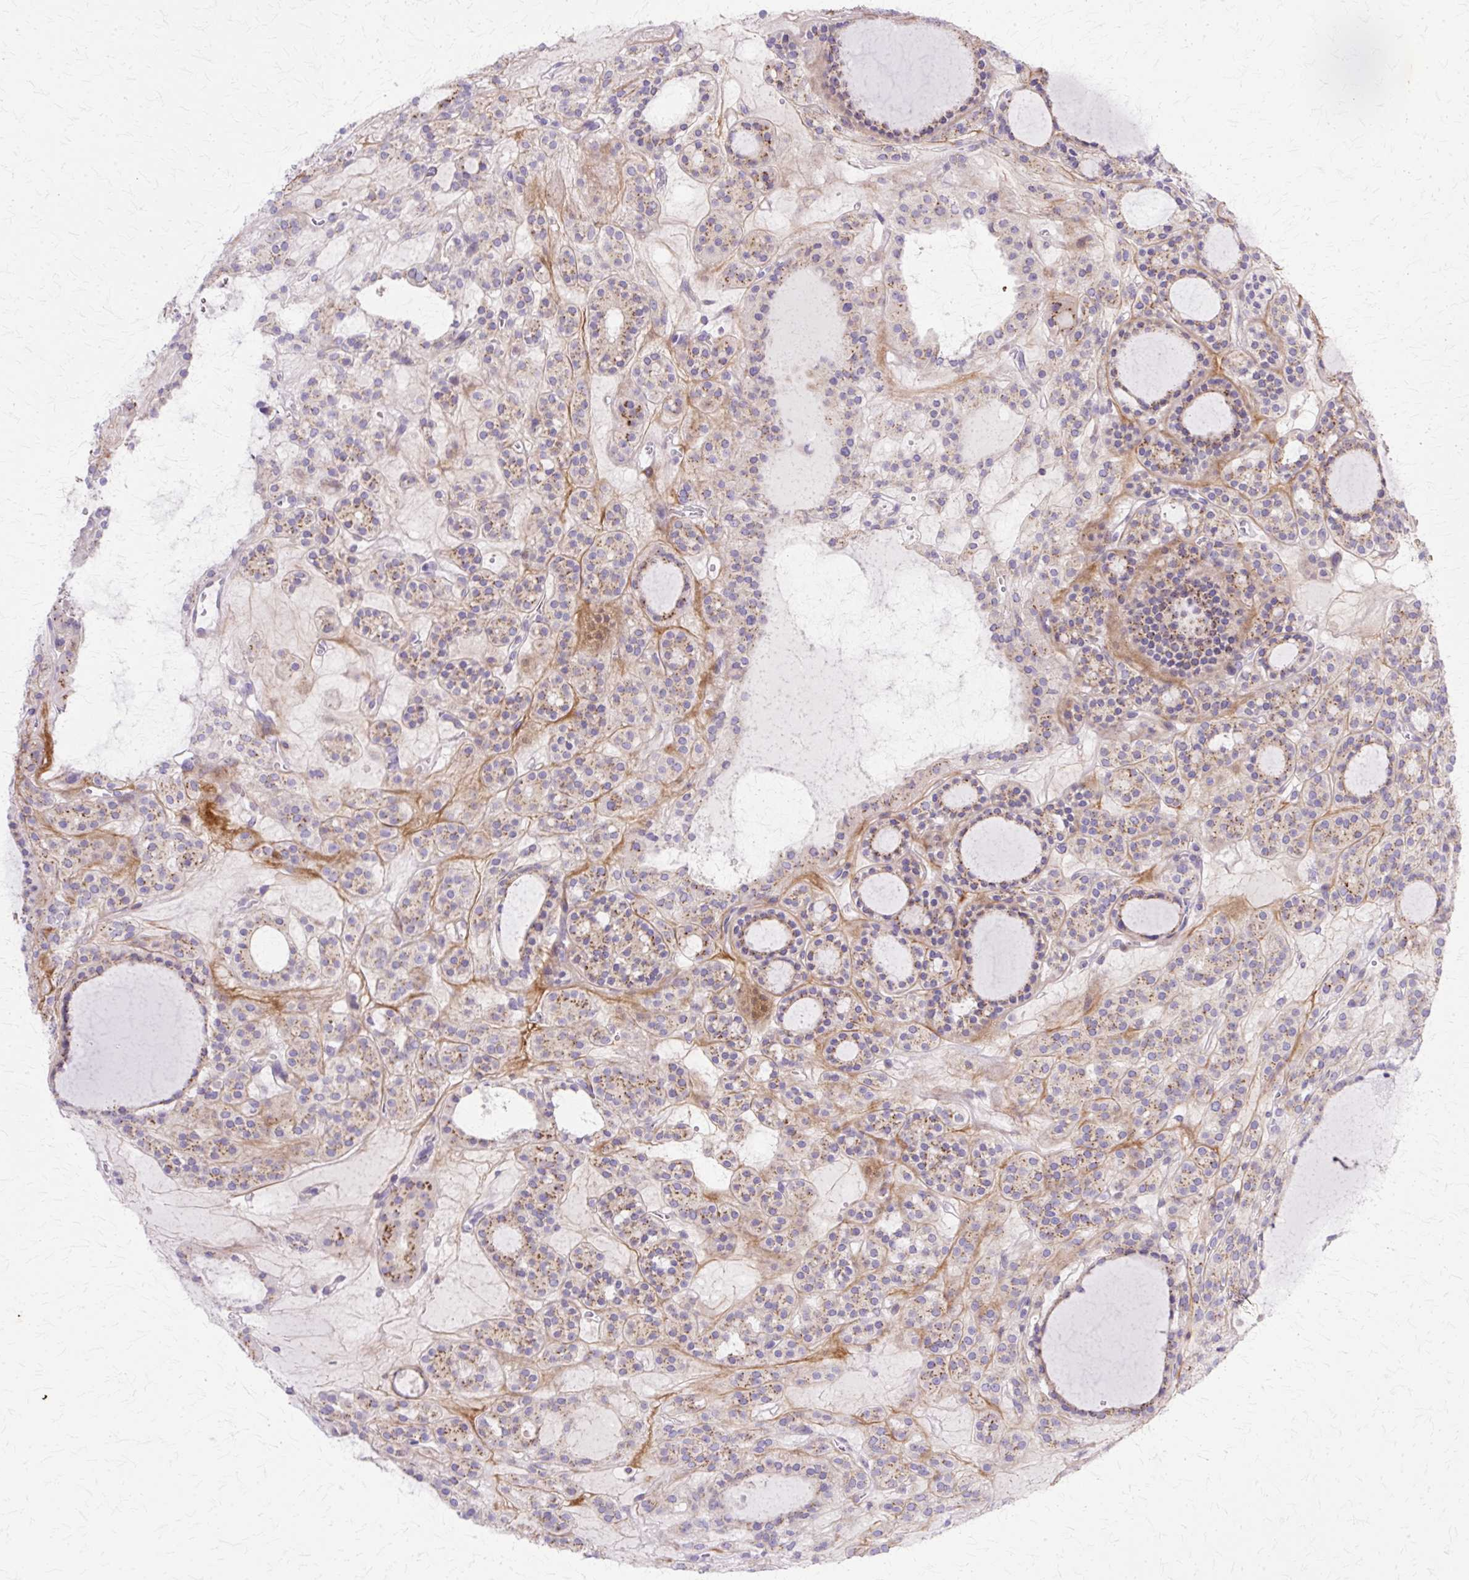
{"staining": {"intensity": "moderate", "quantity": "25%-75%", "location": "cytoplasmic/membranous"}, "tissue": "thyroid cancer", "cell_type": "Tumor cells", "image_type": "cancer", "snomed": [{"axis": "morphology", "description": "Follicular adenoma carcinoma, NOS"}, {"axis": "topography", "description": "Thyroid gland"}], "caption": "Thyroid follicular adenoma carcinoma tissue shows moderate cytoplasmic/membranous positivity in approximately 25%-75% of tumor cells", "gene": "TBC1D3G", "patient": {"sex": "female", "age": 63}}